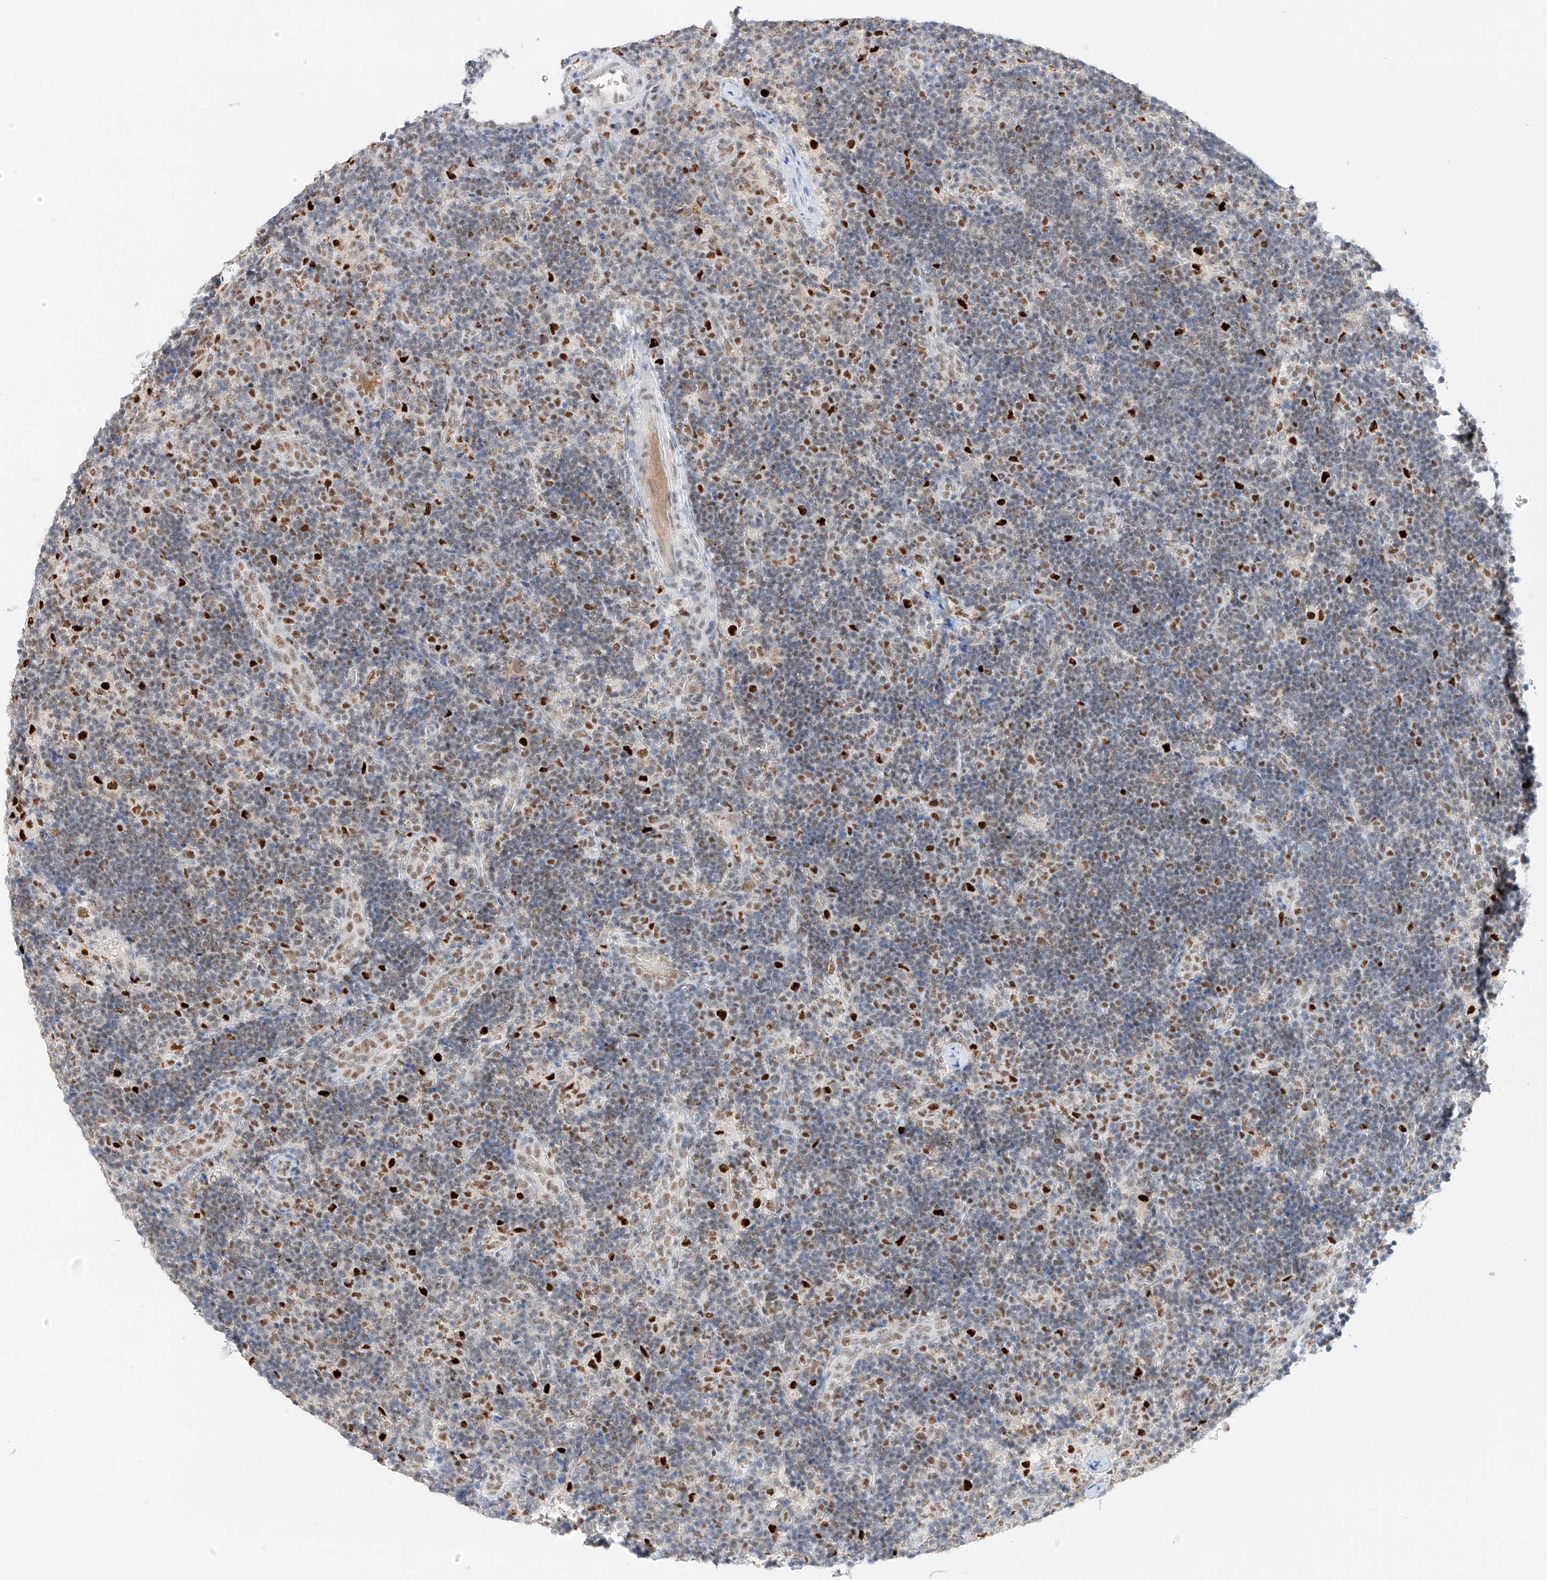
{"staining": {"intensity": "strong", "quantity": "<25%", "location": "nuclear"}, "tissue": "lymph node", "cell_type": "Germinal center cells", "image_type": "normal", "snomed": [{"axis": "morphology", "description": "Normal tissue, NOS"}, {"axis": "topography", "description": "Lymph node"}], "caption": "Protein positivity by immunohistochemistry (IHC) displays strong nuclear staining in approximately <25% of germinal center cells in benign lymph node. The staining was performed using DAB, with brown indicating positive protein expression. Nuclei are stained blue with hematoxylin.", "gene": "APIP", "patient": {"sex": "female", "age": 22}}